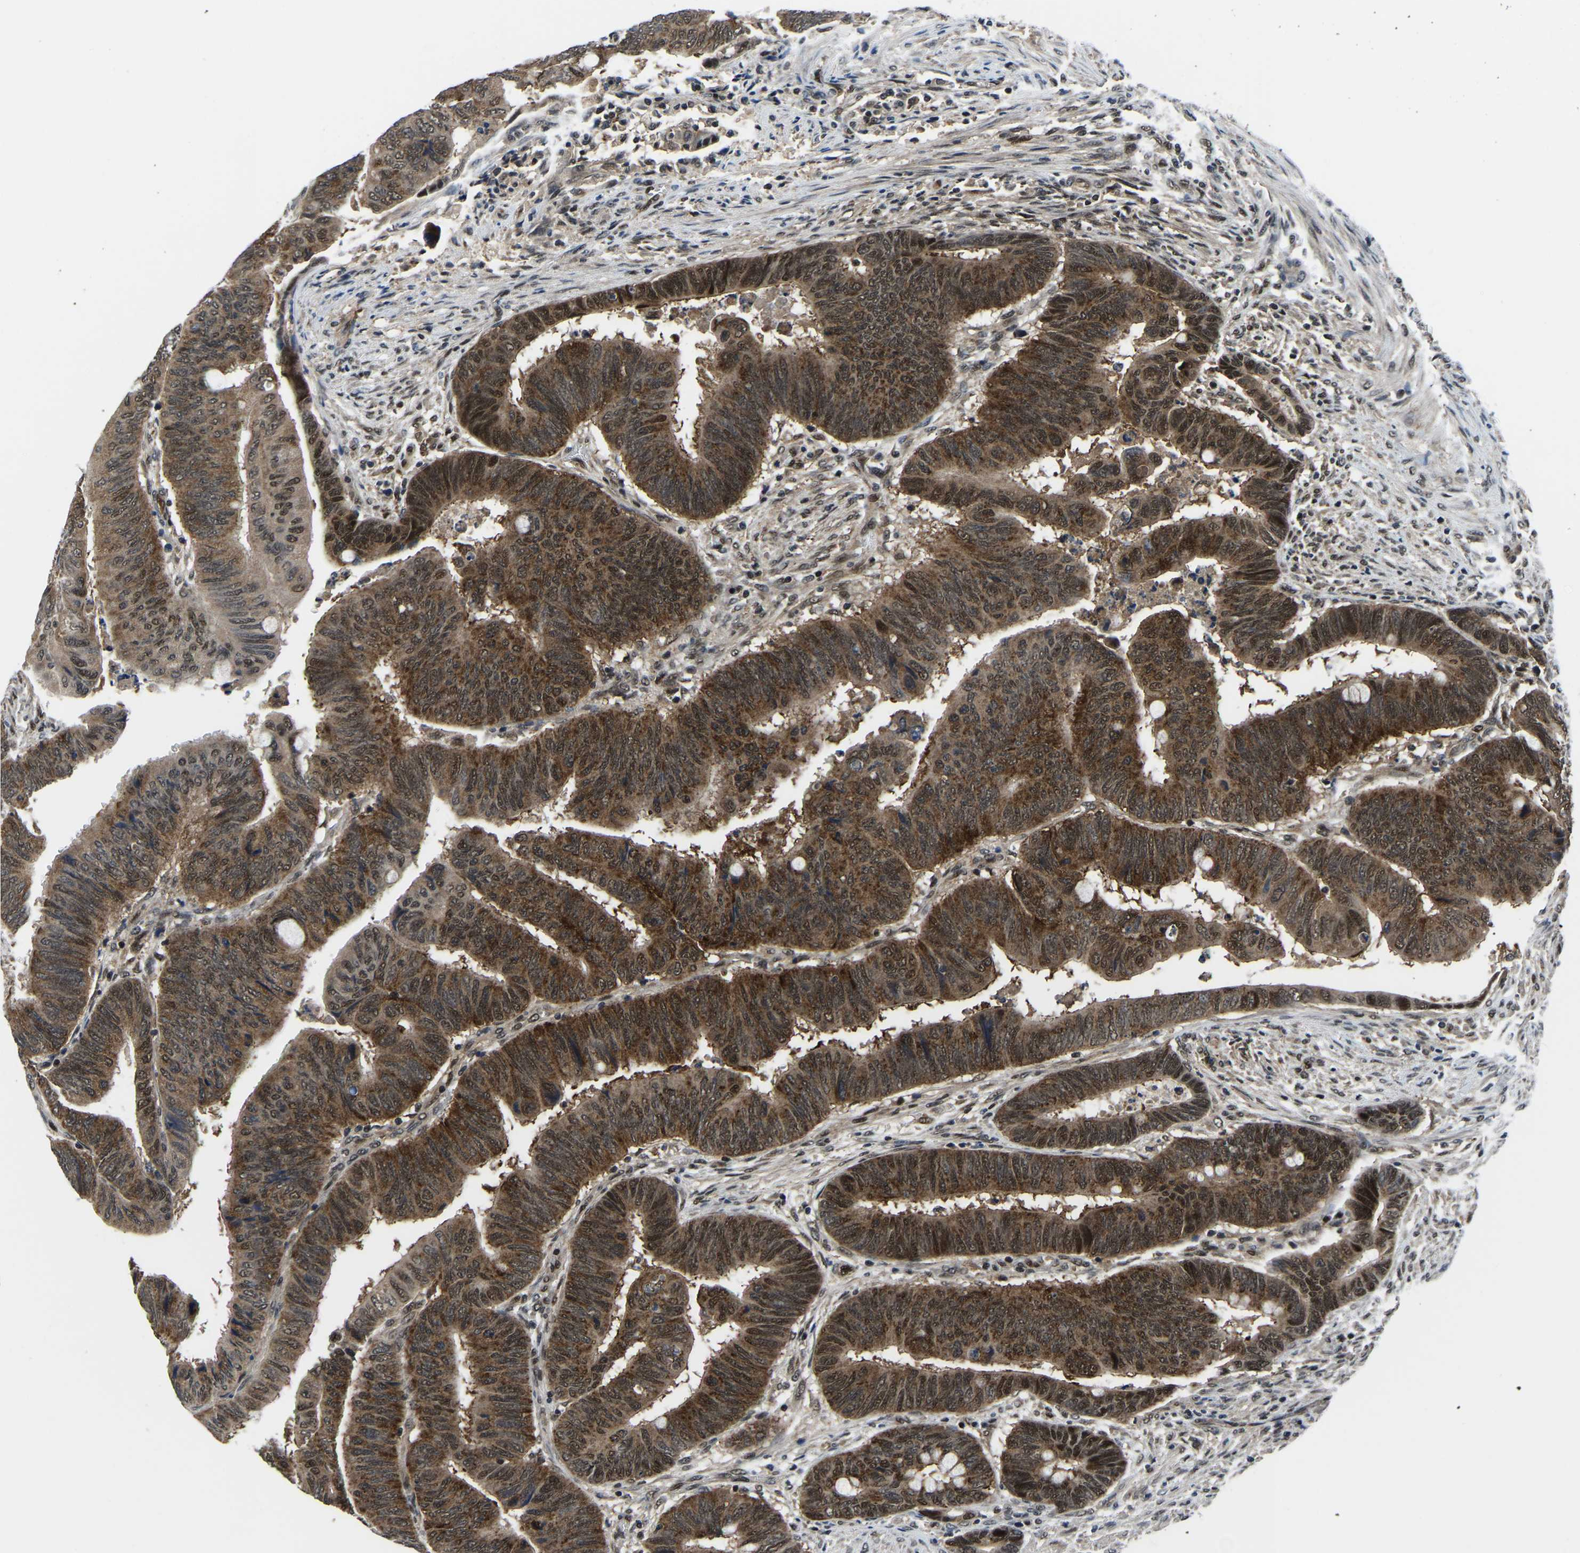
{"staining": {"intensity": "moderate", "quantity": ">75%", "location": "cytoplasmic/membranous,nuclear"}, "tissue": "colorectal cancer", "cell_type": "Tumor cells", "image_type": "cancer", "snomed": [{"axis": "morphology", "description": "Normal tissue, NOS"}, {"axis": "morphology", "description": "Adenocarcinoma, NOS"}, {"axis": "topography", "description": "Rectum"}, {"axis": "topography", "description": "Peripheral nerve tissue"}], "caption": "Human colorectal cancer (adenocarcinoma) stained with a brown dye exhibits moderate cytoplasmic/membranous and nuclear positive positivity in approximately >75% of tumor cells.", "gene": "DFFA", "patient": {"sex": "male", "age": 92}}